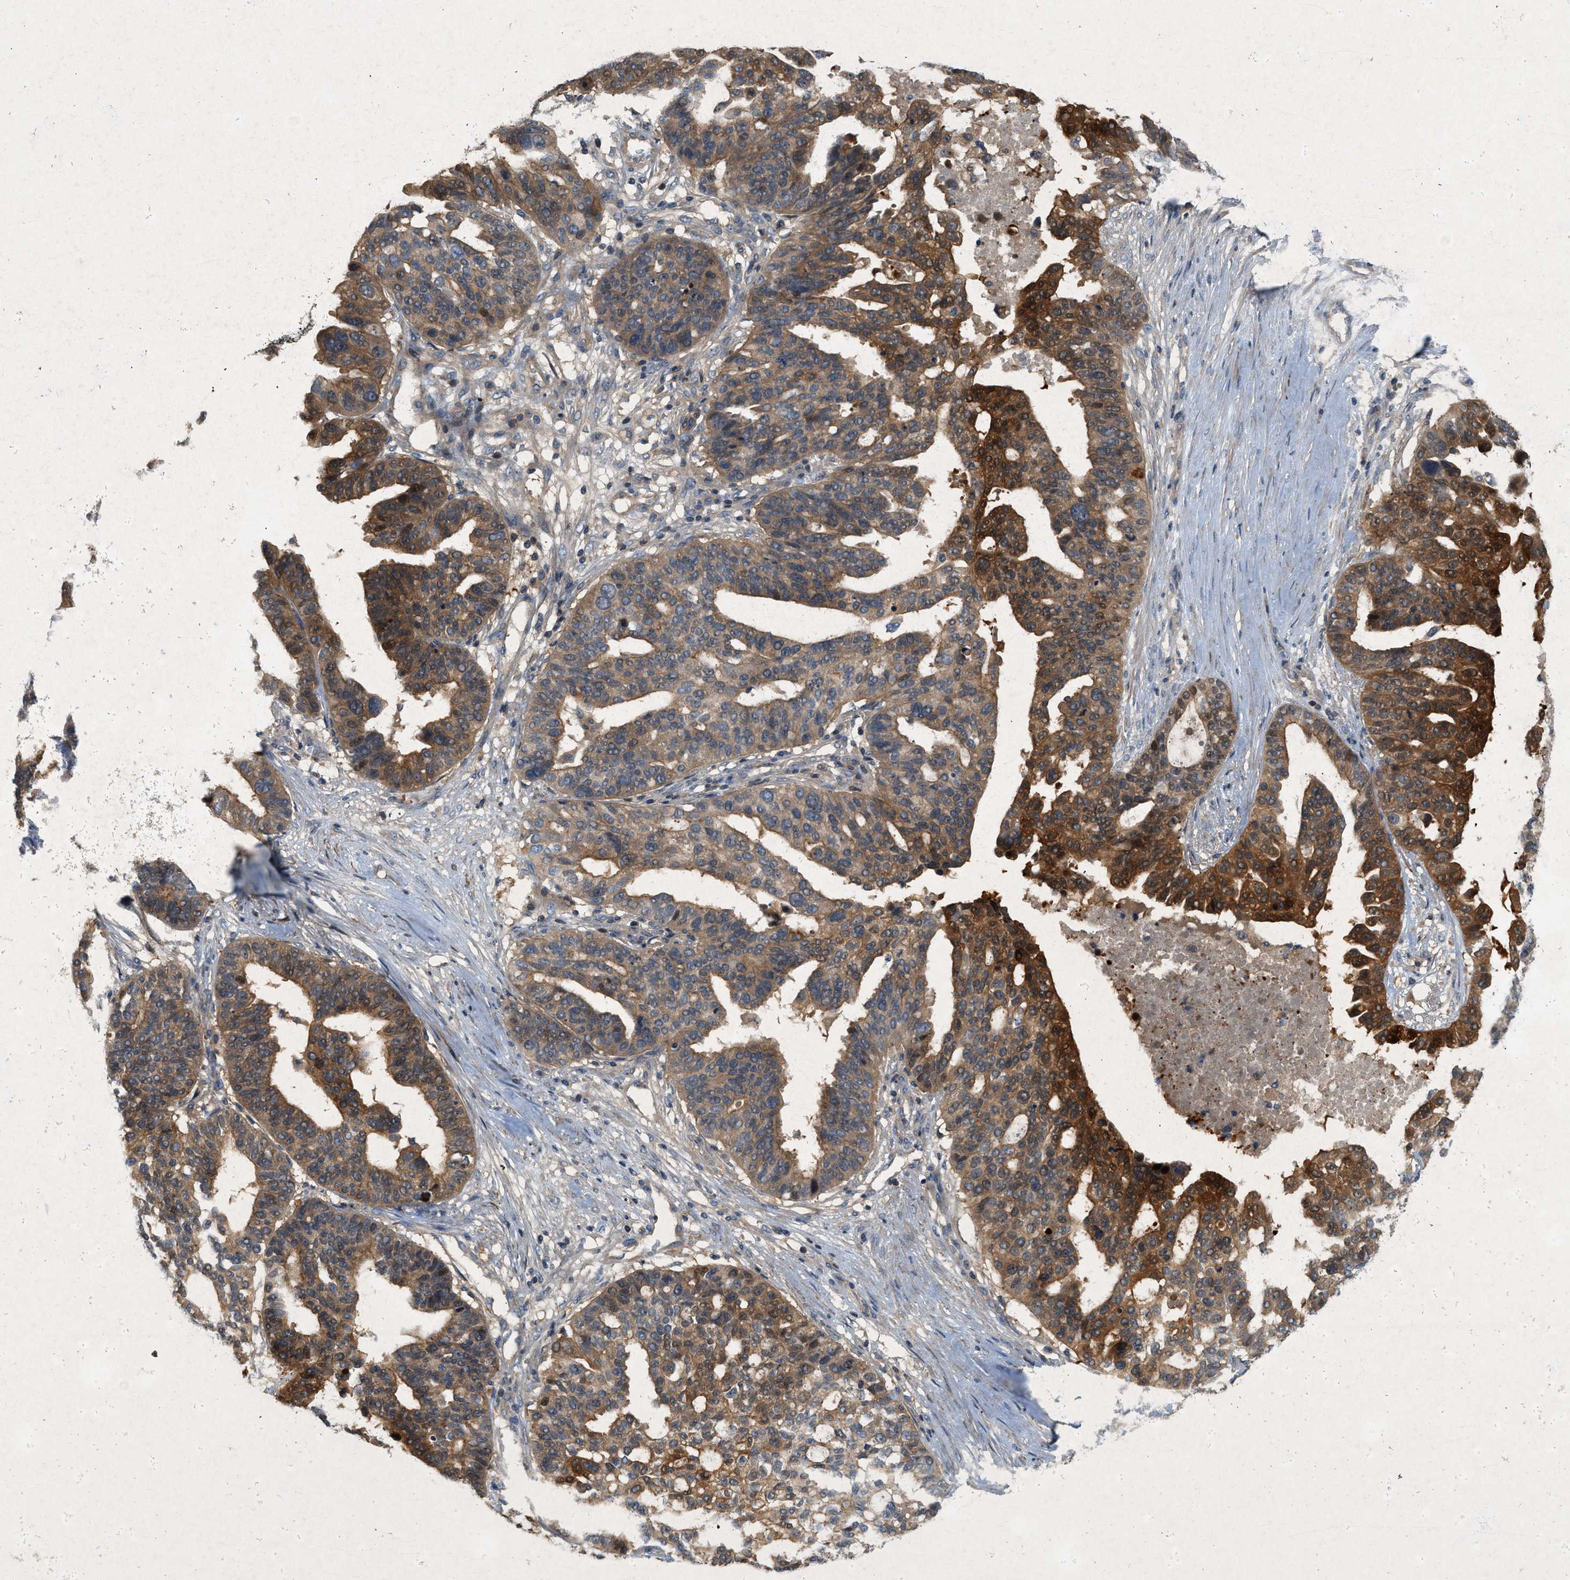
{"staining": {"intensity": "strong", "quantity": ">75%", "location": "cytoplasmic/membranous"}, "tissue": "ovarian cancer", "cell_type": "Tumor cells", "image_type": "cancer", "snomed": [{"axis": "morphology", "description": "Cystadenocarcinoma, serous, NOS"}, {"axis": "topography", "description": "Ovary"}], "caption": "Ovarian cancer stained with a brown dye displays strong cytoplasmic/membranous positive positivity in about >75% of tumor cells.", "gene": "GPR31", "patient": {"sex": "female", "age": 59}}